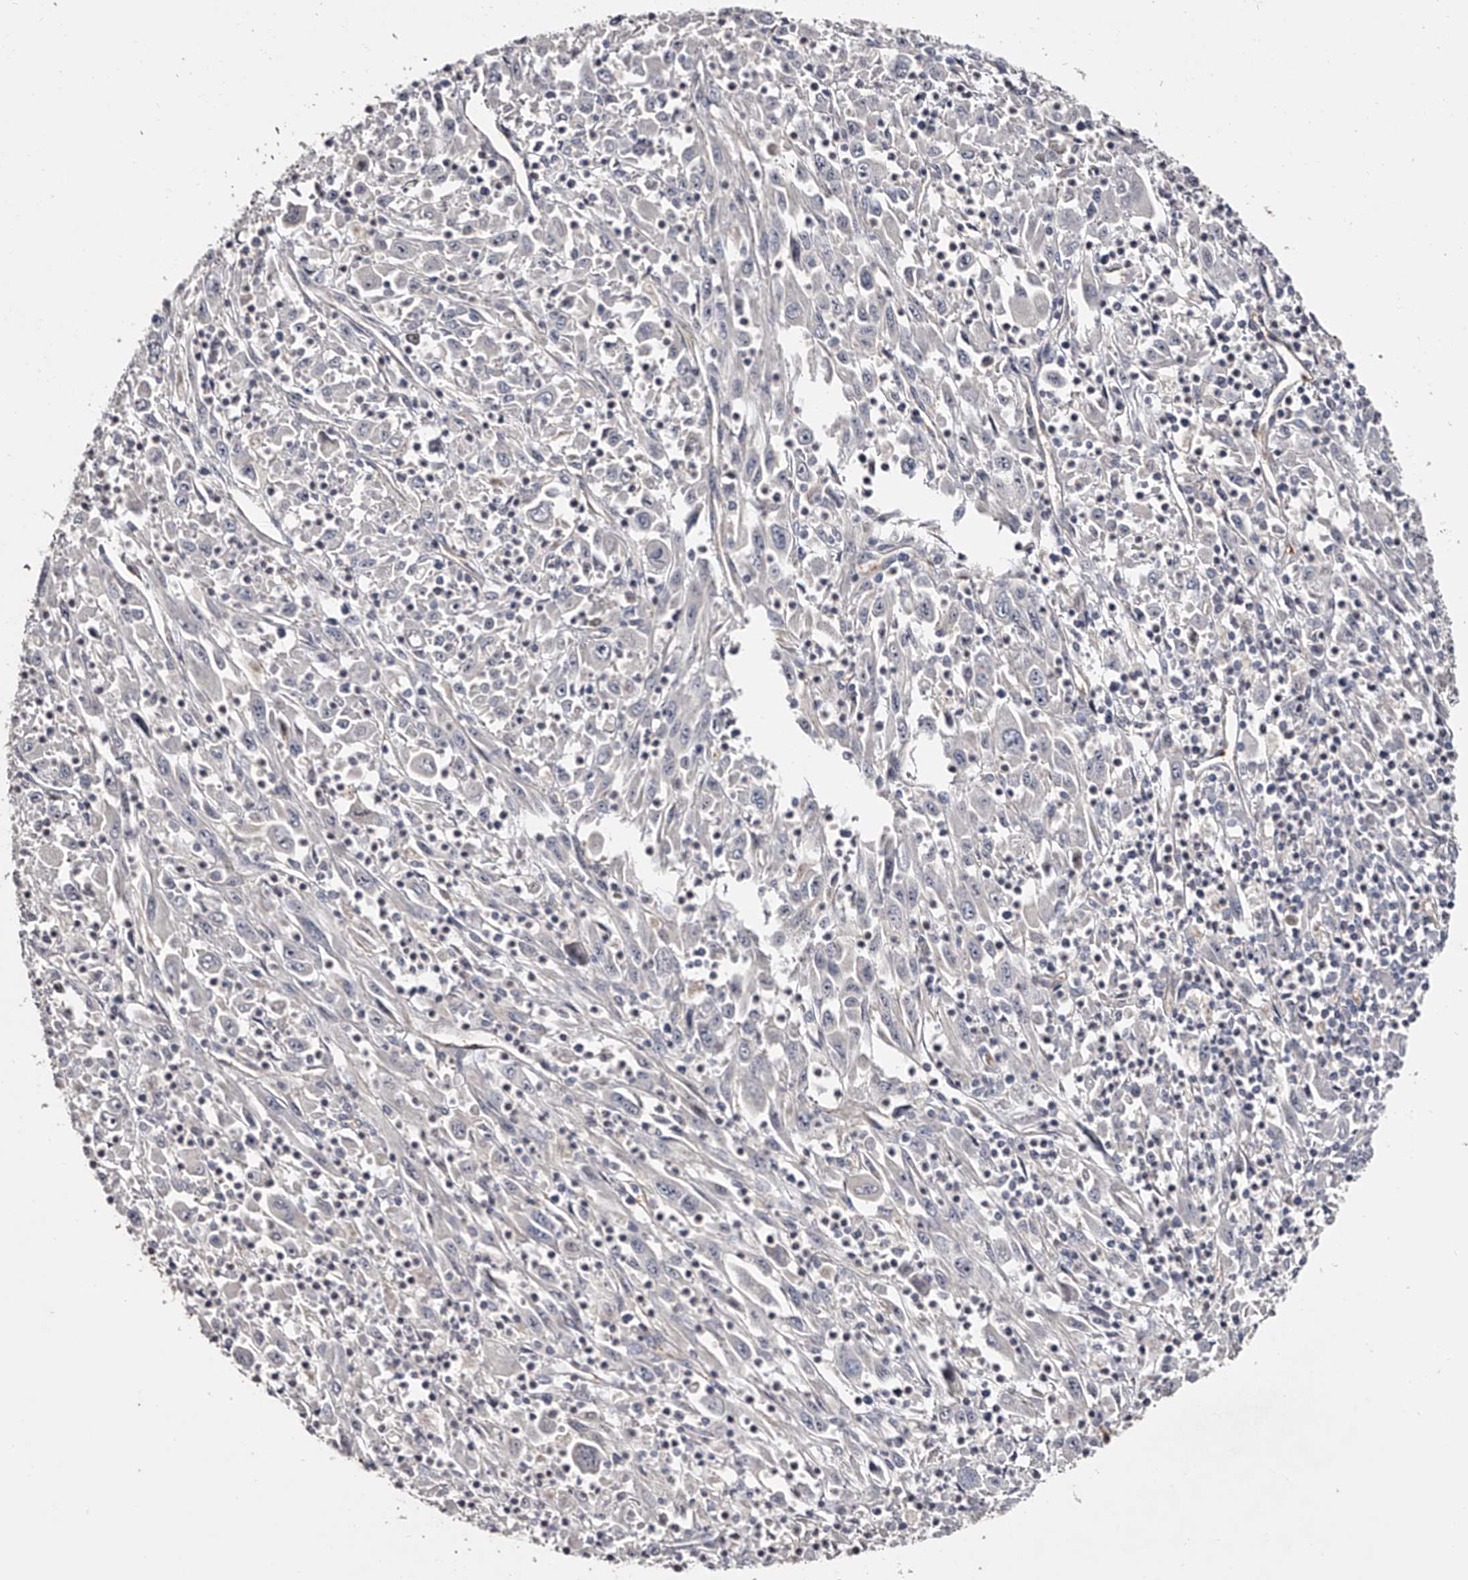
{"staining": {"intensity": "negative", "quantity": "none", "location": "none"}, "tissue": "melanoma", "cell_type": "Tumor cells", "image_type": "cancer", "snomed": [{"axis": "morphology", "description": "Malignant melanoma, Metastatic site"}, {"axis": "topography", "description": "Skin"}], "caption": "Immunohistochemistry (IHC) image of human melanoma stained for a protein (brown), which reveals no positivity in tumor cells.", "gene": "MDN1", "patient": {"sex": "female", "age": 56}}